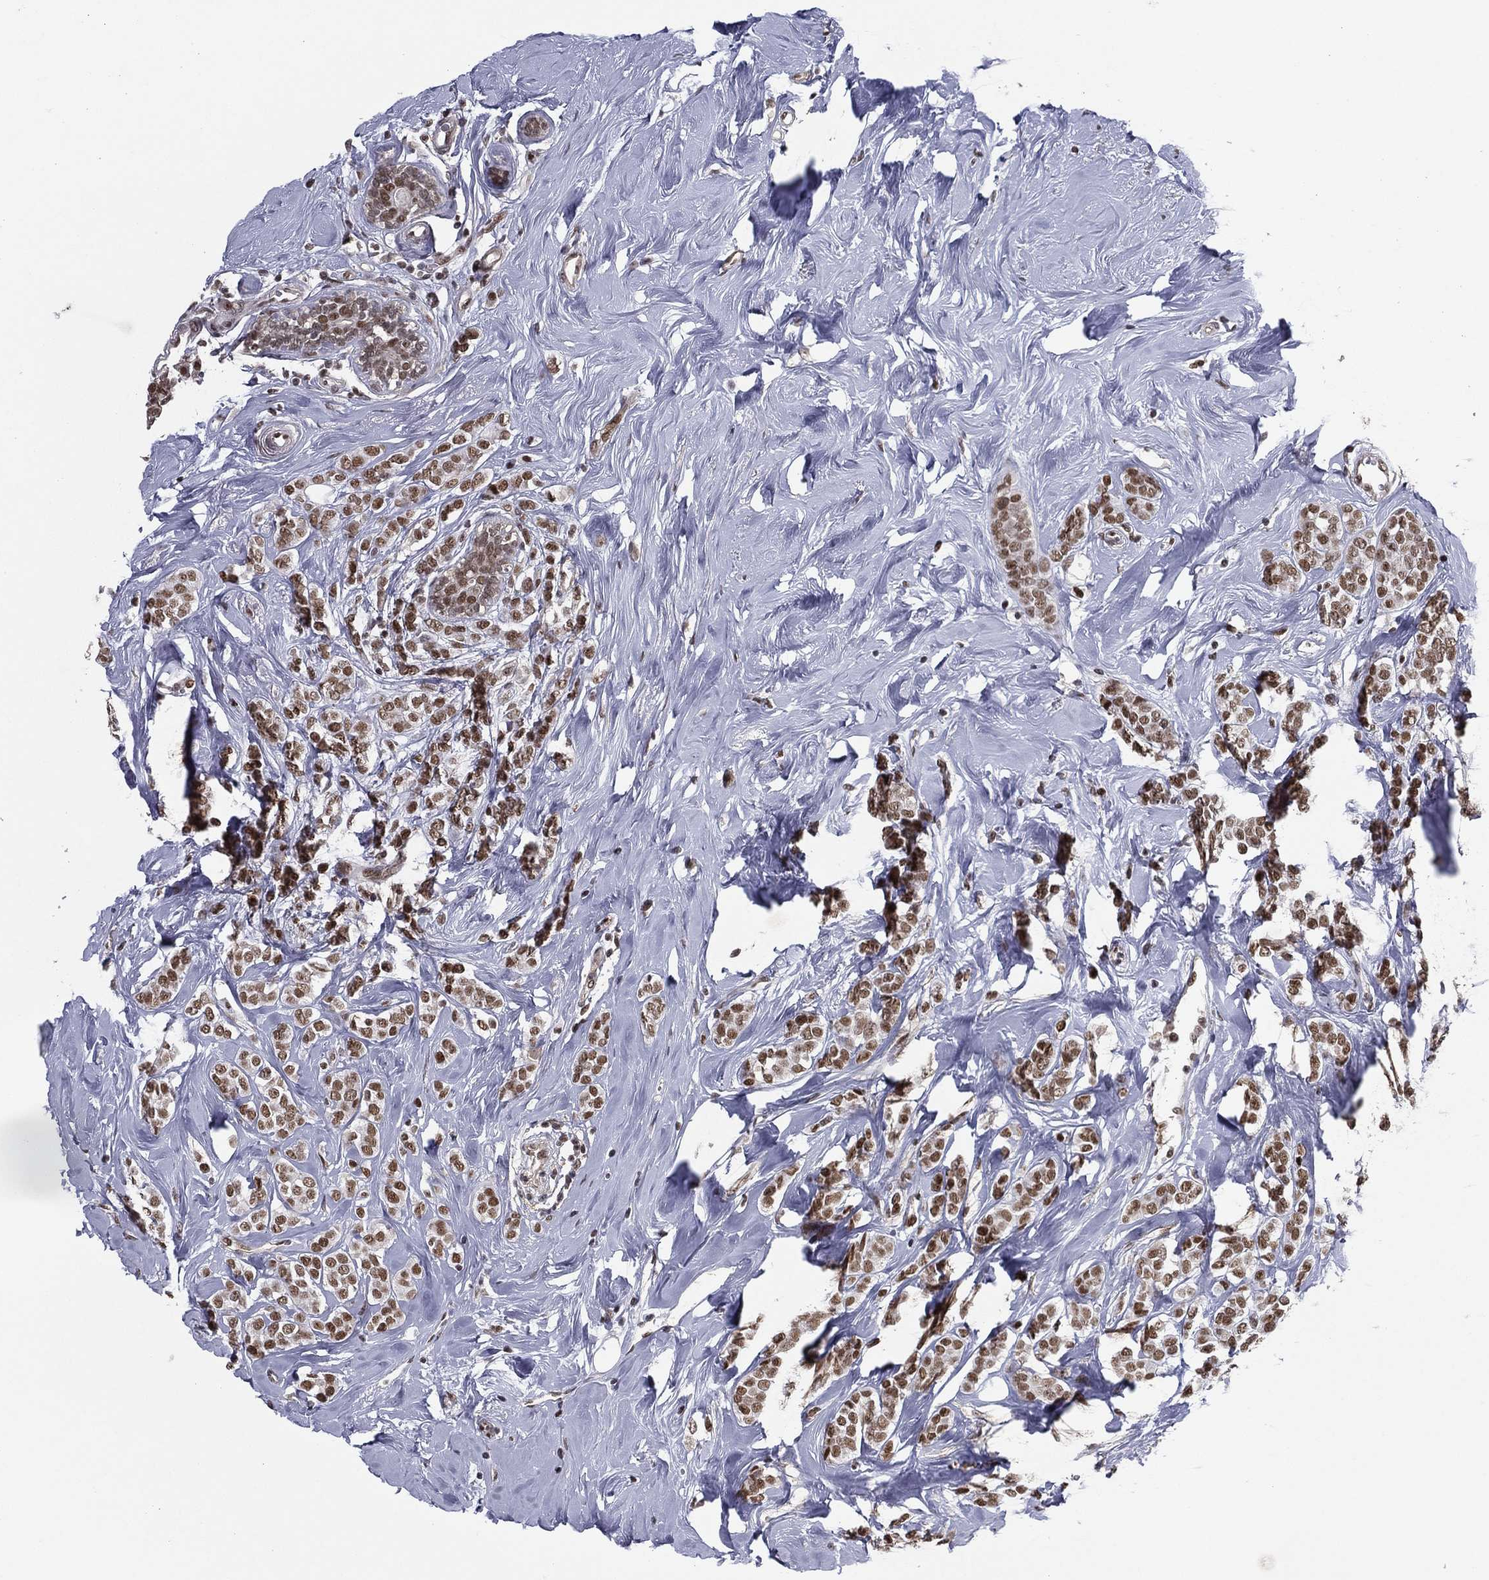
{"staining": {"intensity": "moderate", "quantity": ">75%", "location": "nuclear"}, "tissue": "breast cancer", "cell_type": "Tumor cells", "image_type": "cancer", "snomed": [{"axis": "morphology", "description": "Lobular carcinoma"}, {"axis": "topography", "description": "Breast"}], "caption": "An IHC micrograph of tumor tissue is shown. Protein staining in brown highlights moderate nuclear positivity in breast cancer within tumor cells.", "gene": "GPALPP1", "patient": {"sex": "female", "age": 49}}